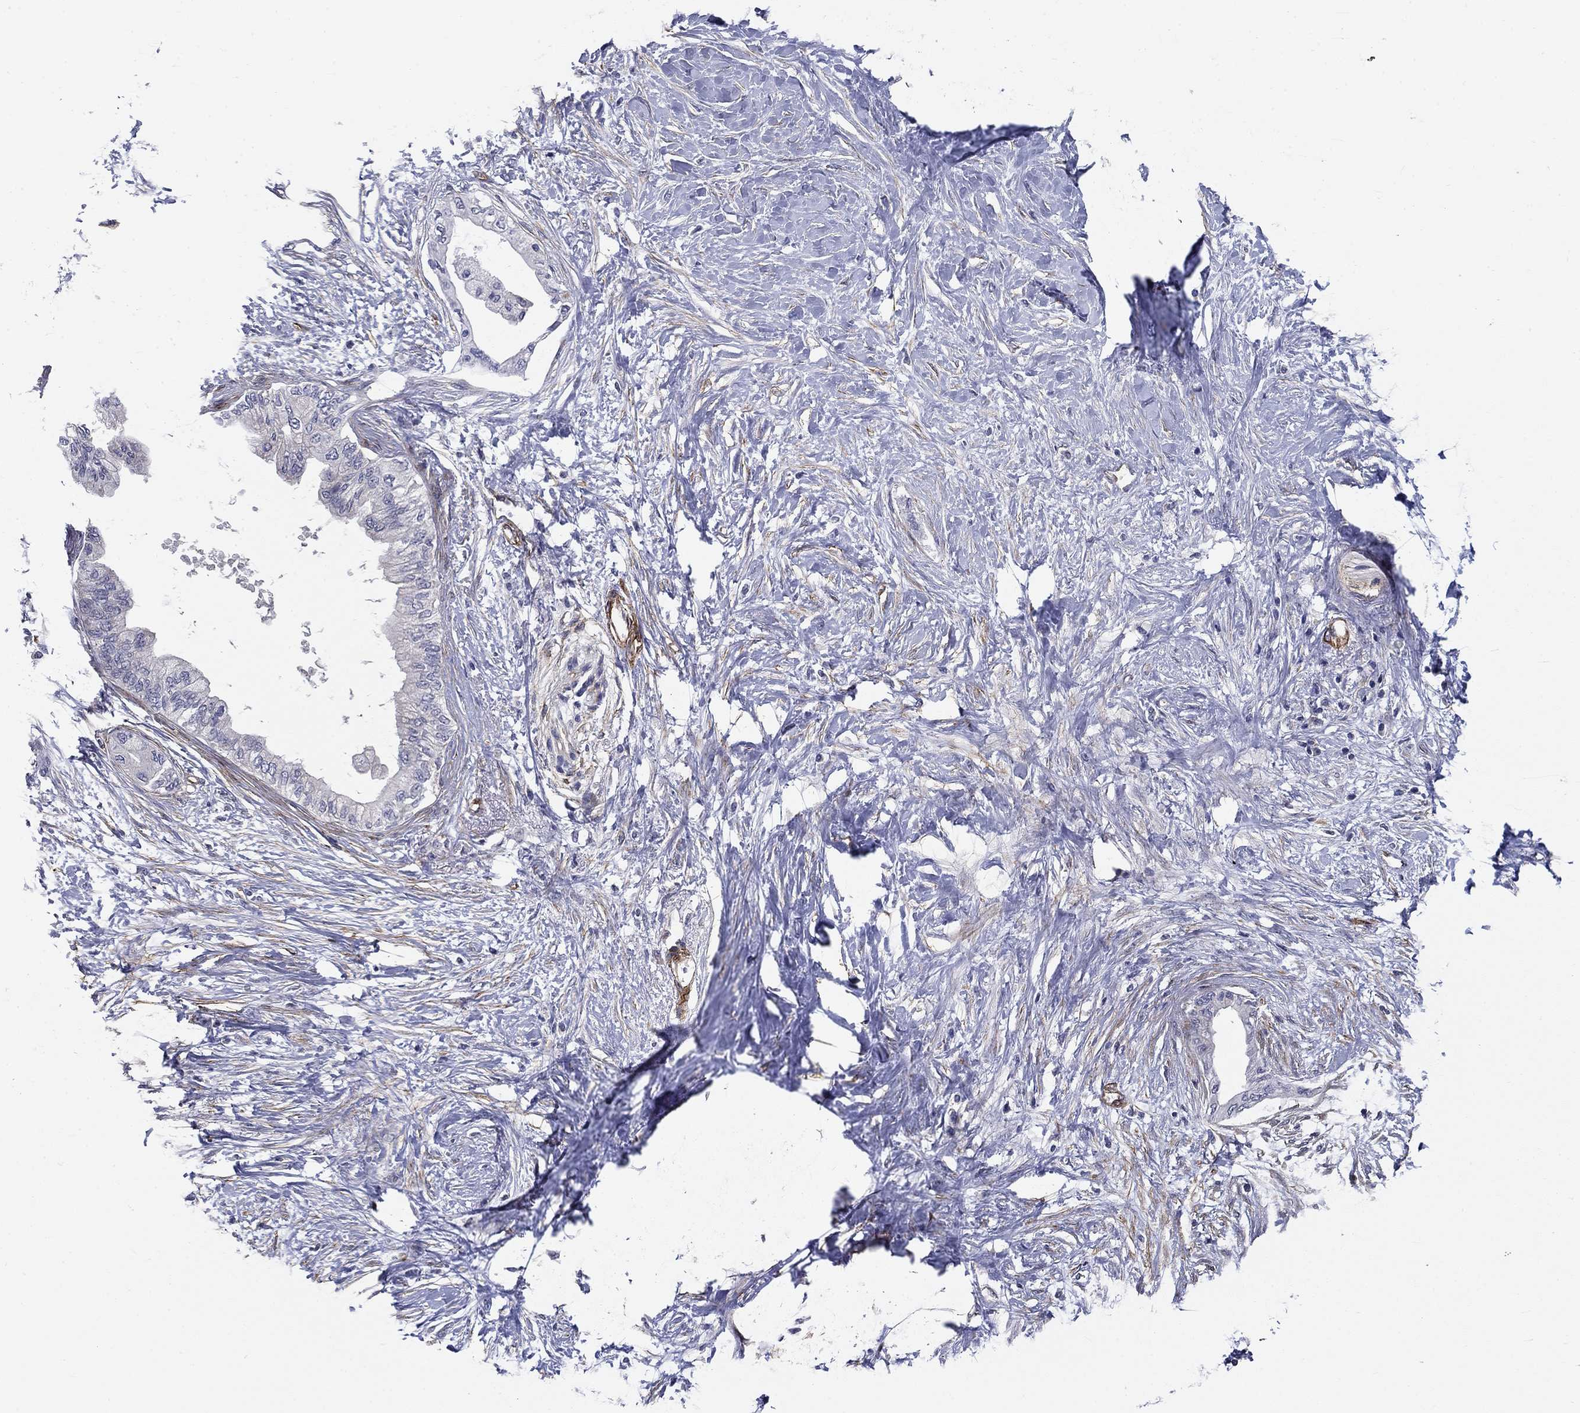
{"staining": {"intensity": "negative", "quantity": "none", "location": "none"}, "tissue": "pancreatic cancer", "cell_type": "Tumor cells", "image_type": "cancer", "snomed": [{"axis": "morphology", "description": "Normal tissue, NOS"}, {"axis": "morphology", "description": "Adenocarcinoma, NOS"}, {"axis": "topography", "description": "Pancreas"}, {"axis": "topography", "description": "Duodenum"}], "caption": "IHC image of human adenocarcinoma (pancreatic) stained for a protein (brown), which shows no expression in tumor cells. (IHC, brightfield microscopy, high magnification).", "gene": "SYNC", "patient": {"sex": "female", "age": 60}}